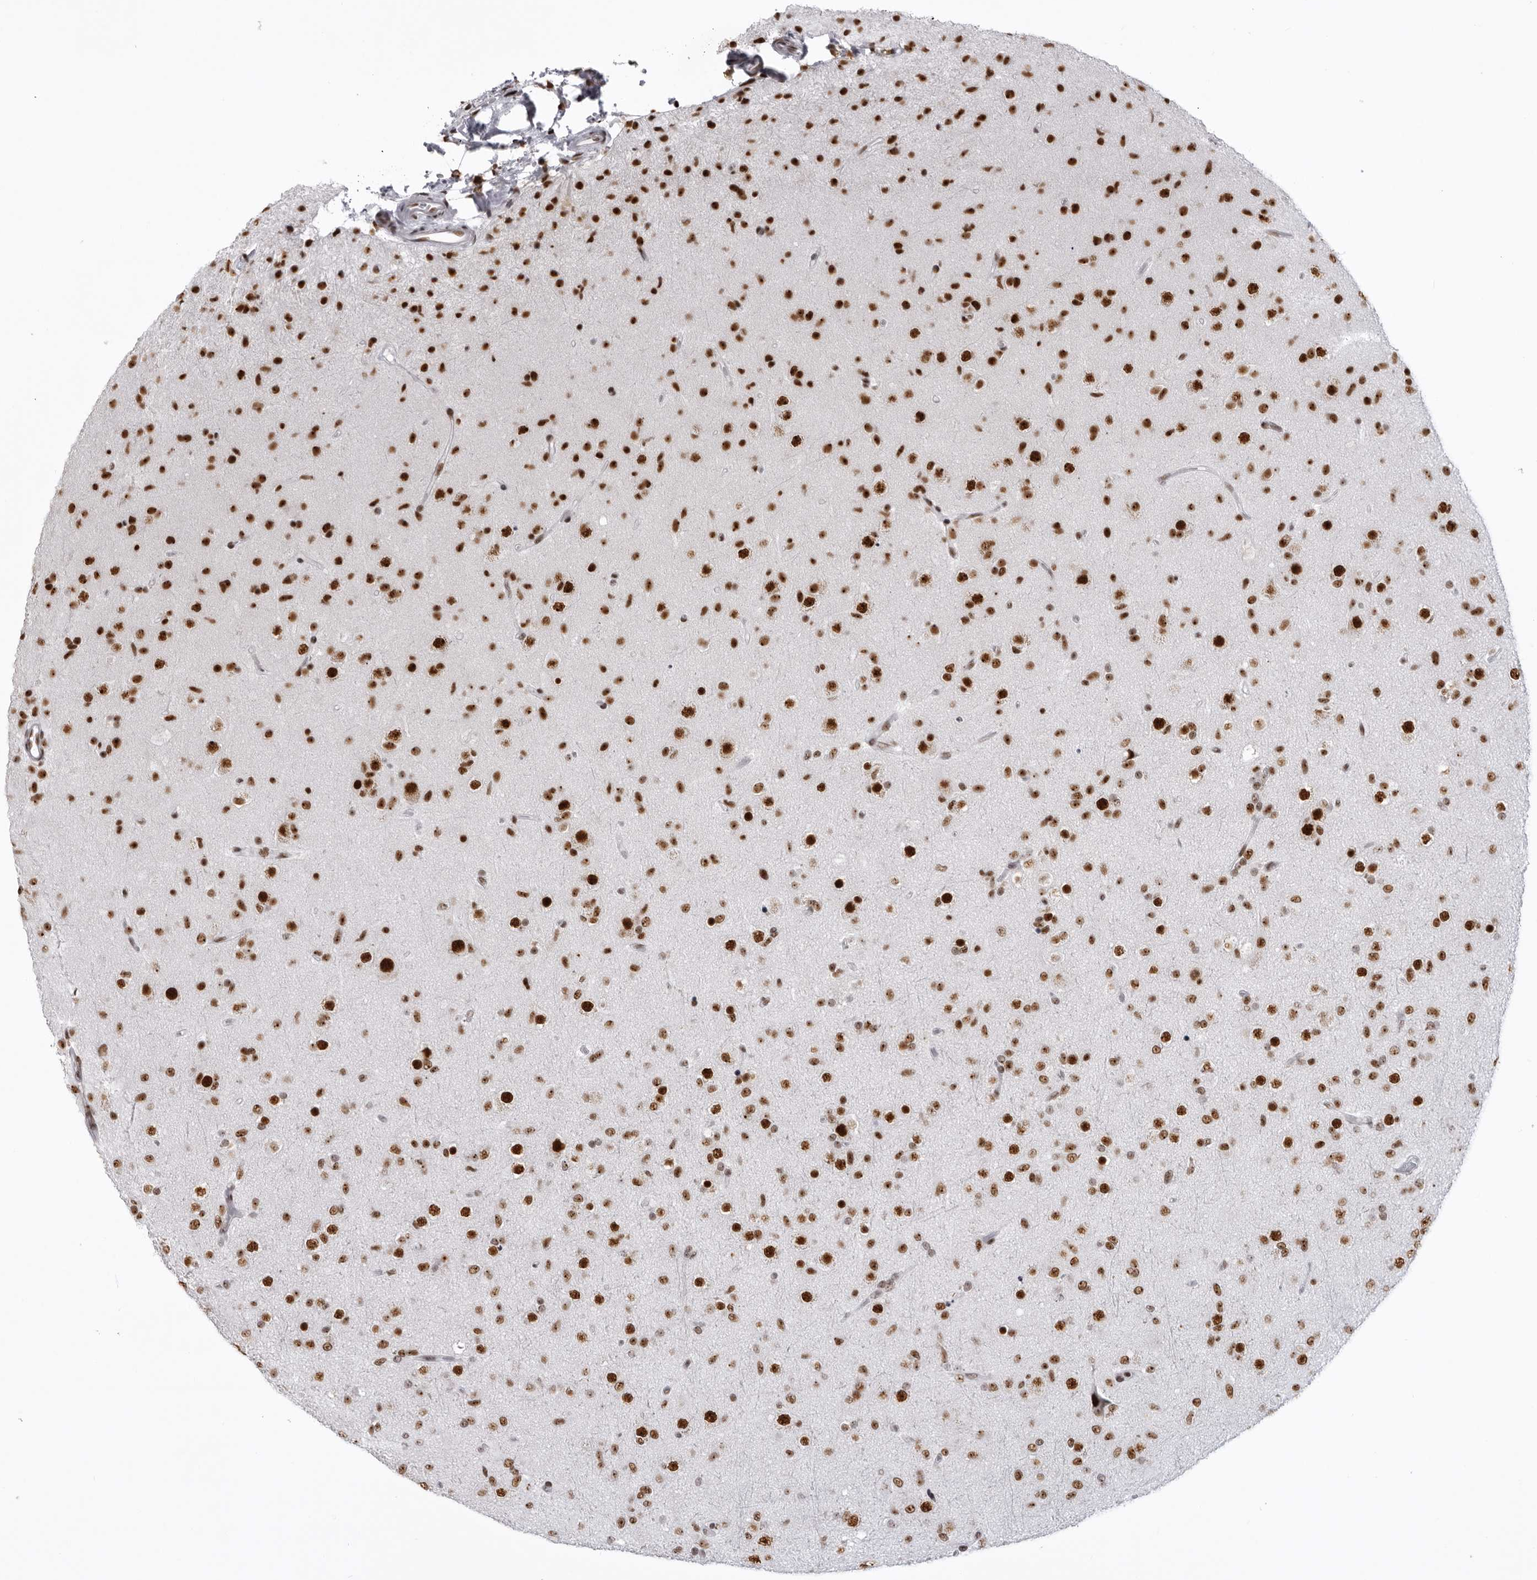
{"staining": {"intensity": "strong", "quantity": ">75%", "location": "nuclear"}, "tissue": "glioma", "cell_type": "Tumor cells", "image_type": "cancer", "snomed": [{"axis": "morphology", "description": "Glioma, malignant, Low grade"}, {"axis": "topography", "description": "Brain"}], "caption": "The micrograph reveals immunohistochemical staining of malignant glioma (low-grade). There is strong nuclear staining is seen in approximately >75% of tumor cells.", "gene": "DHX9", "patient": {"sex": "male", "age": 65}}